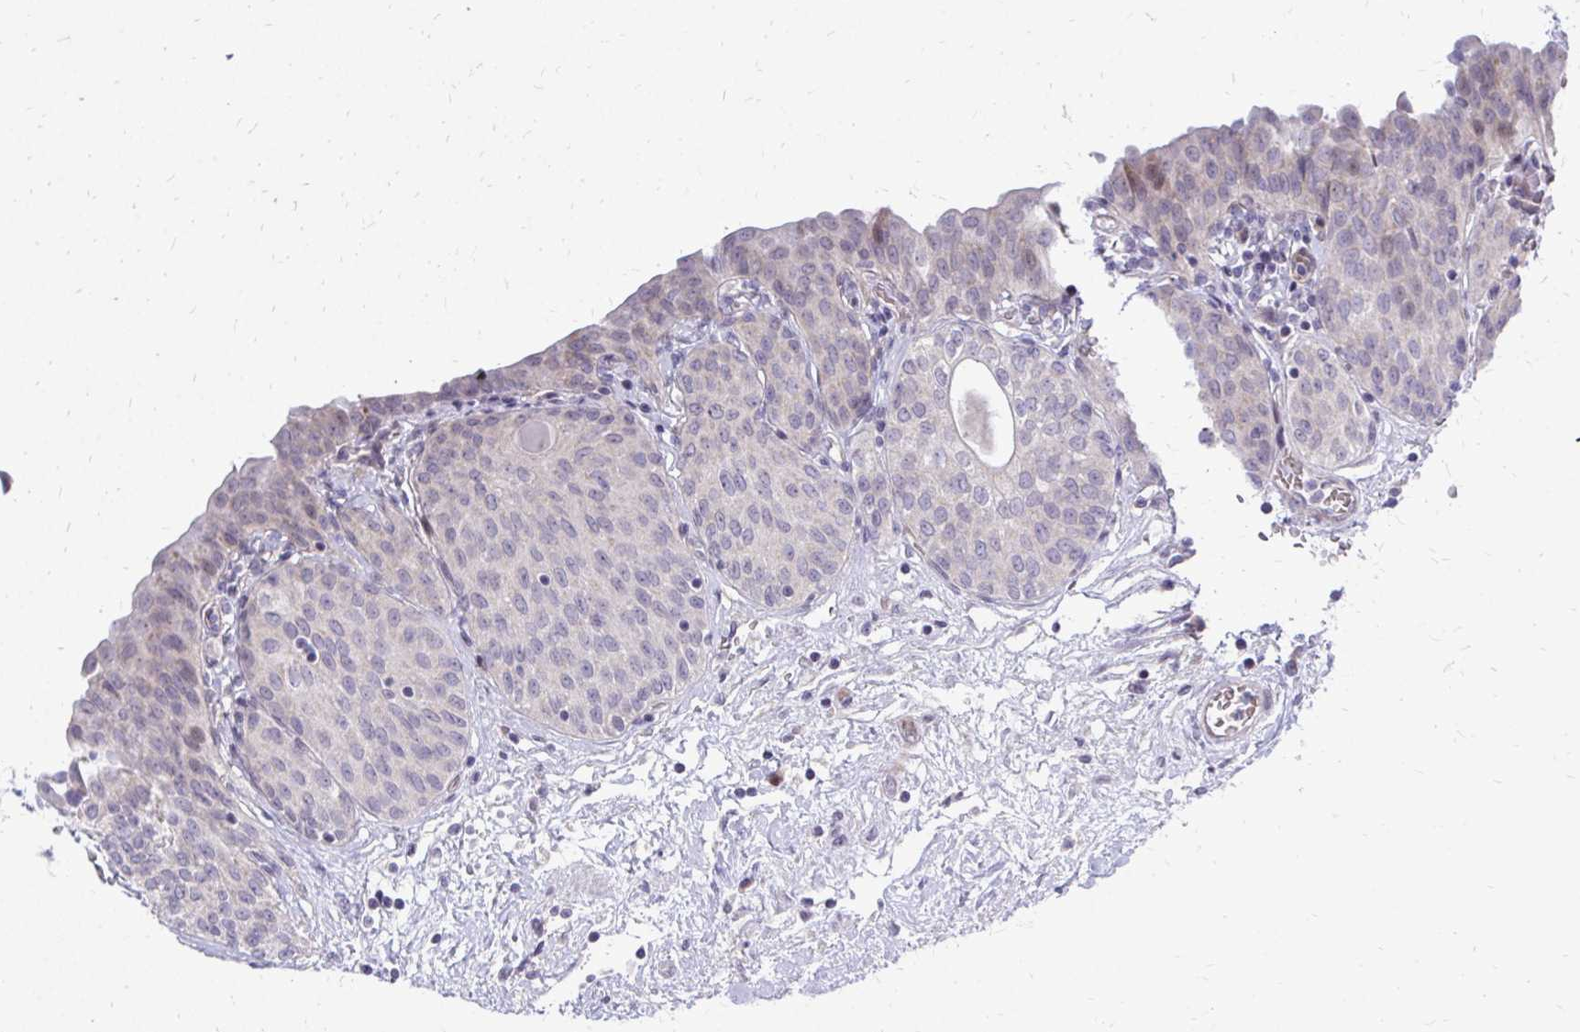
{"staining": {"intensity": "negative", "quantity": "none", "location": "none"}, "tissue": "urinary bladder", "cell_type": "Urothelial cells", "image_type": "normal", "snomed": [{"axis": "morphology", "description": "Normal tissue, NOS"}, {"axis": "topography", "description": "Urinary bladder"}], "caption": "Immunohistochemistry photomicrograph of benign urinary bladder: human urinary bladder stained with DAB (3,3'-diaminobenzidine) displays no significant protein expression in urothelial cells.", "gene": "PPDPFL", "patient": {"sex": "male", "age": 68}}